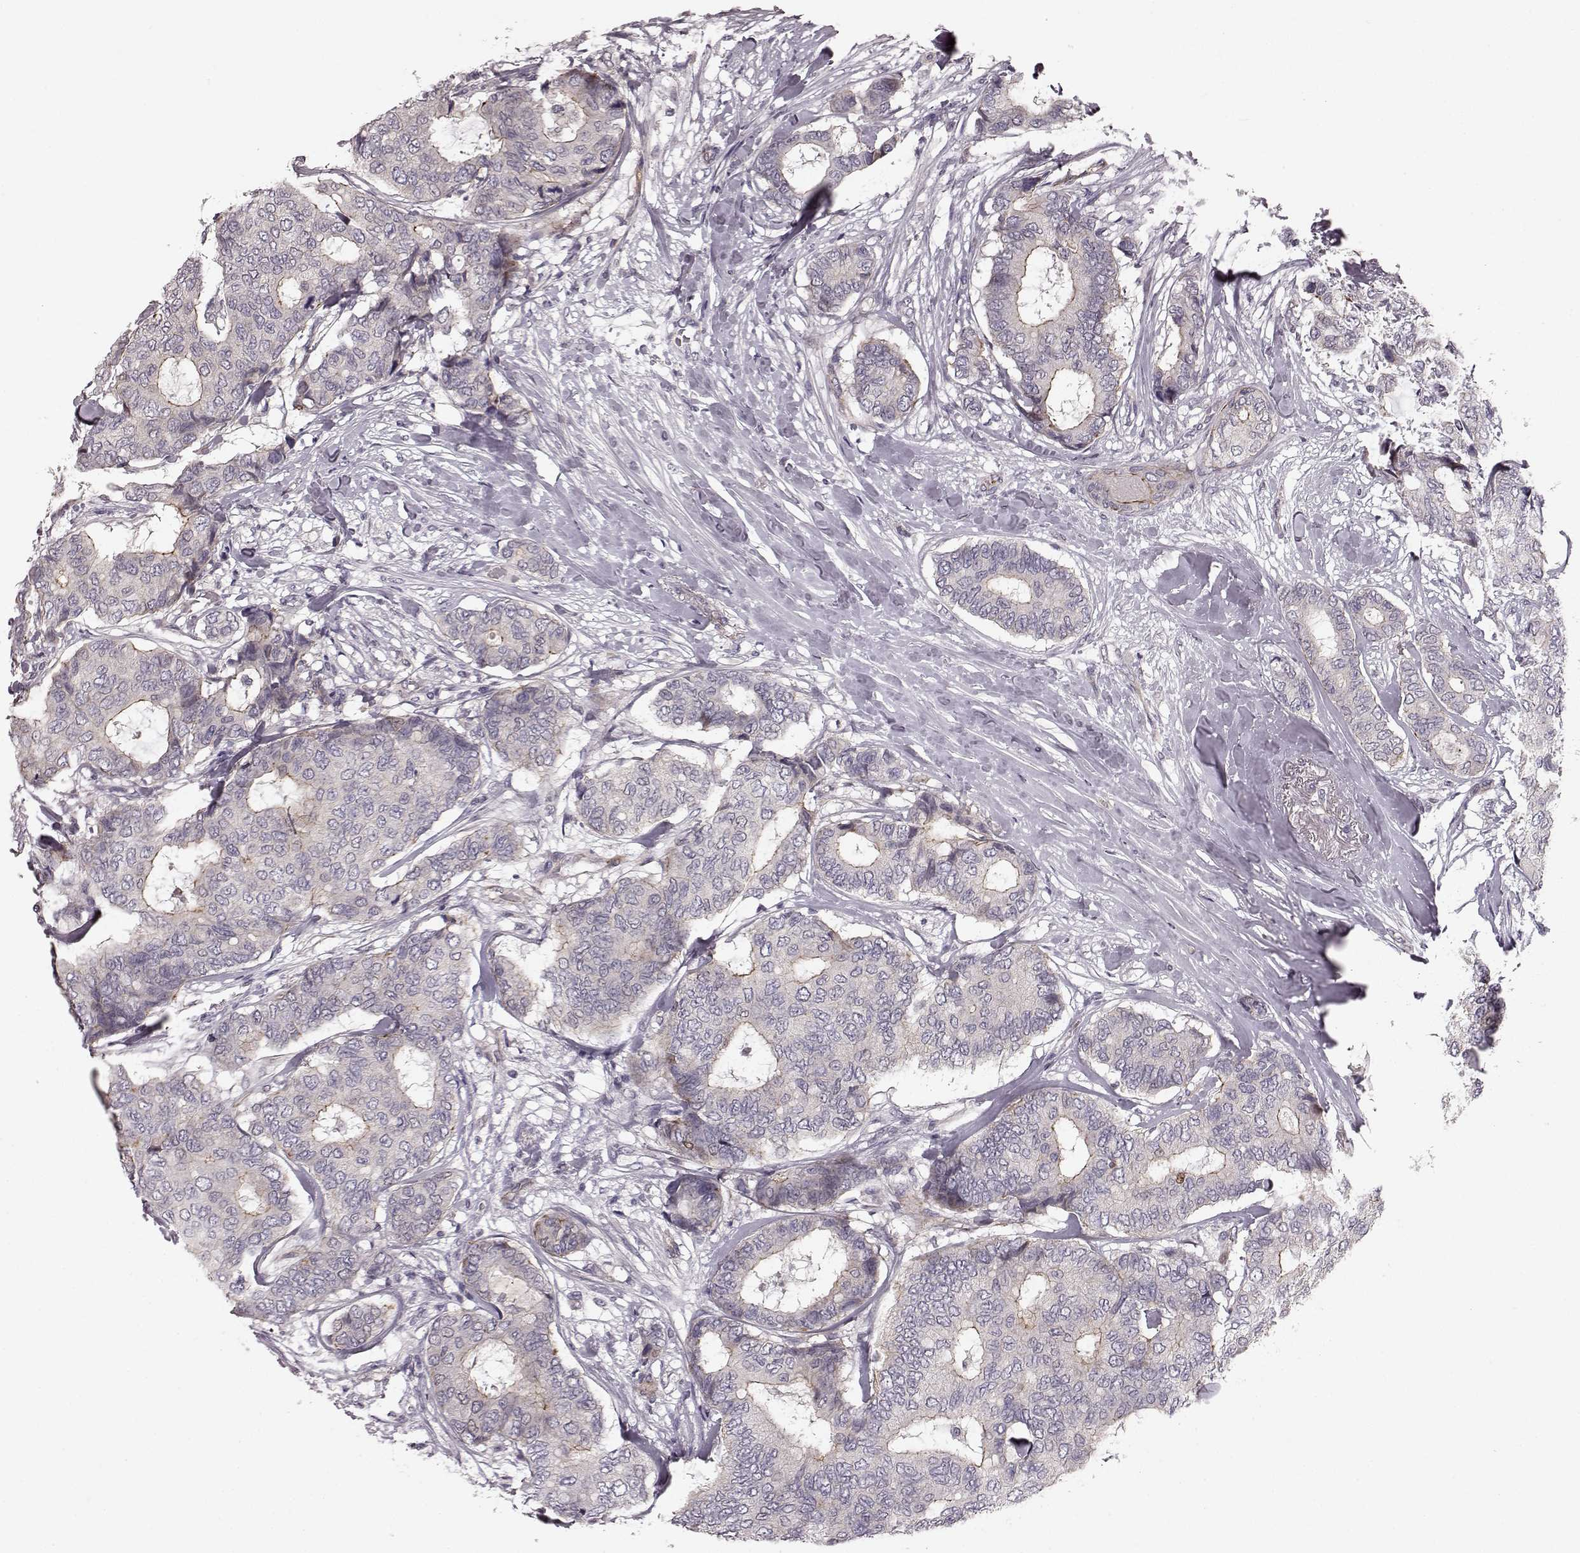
{"staining": {"intensity": "weak", "quantity": "<25%", "location": "cytoplasmic/membranous"}, "tissue": "breast cancer", "cell_type": "Tumor cells", "image_type": "cancer", "snomed": [{"axis": "morphology", "description": "Duct carcinoma"}, {"axis": "topography", "description": "Breast"}], "caption": "Breast cancer (invasive ductal carcinoma) was stained to show a protein in brown. There is no significant expression in tumor cells. (Brightfield microscopy of DAB (3,3'-diaminobenzidine) immunohistochemistry (IHC) at high magnification).", "gene": "SLC22A18", "patient": {"sex": "female", "age": 75}}